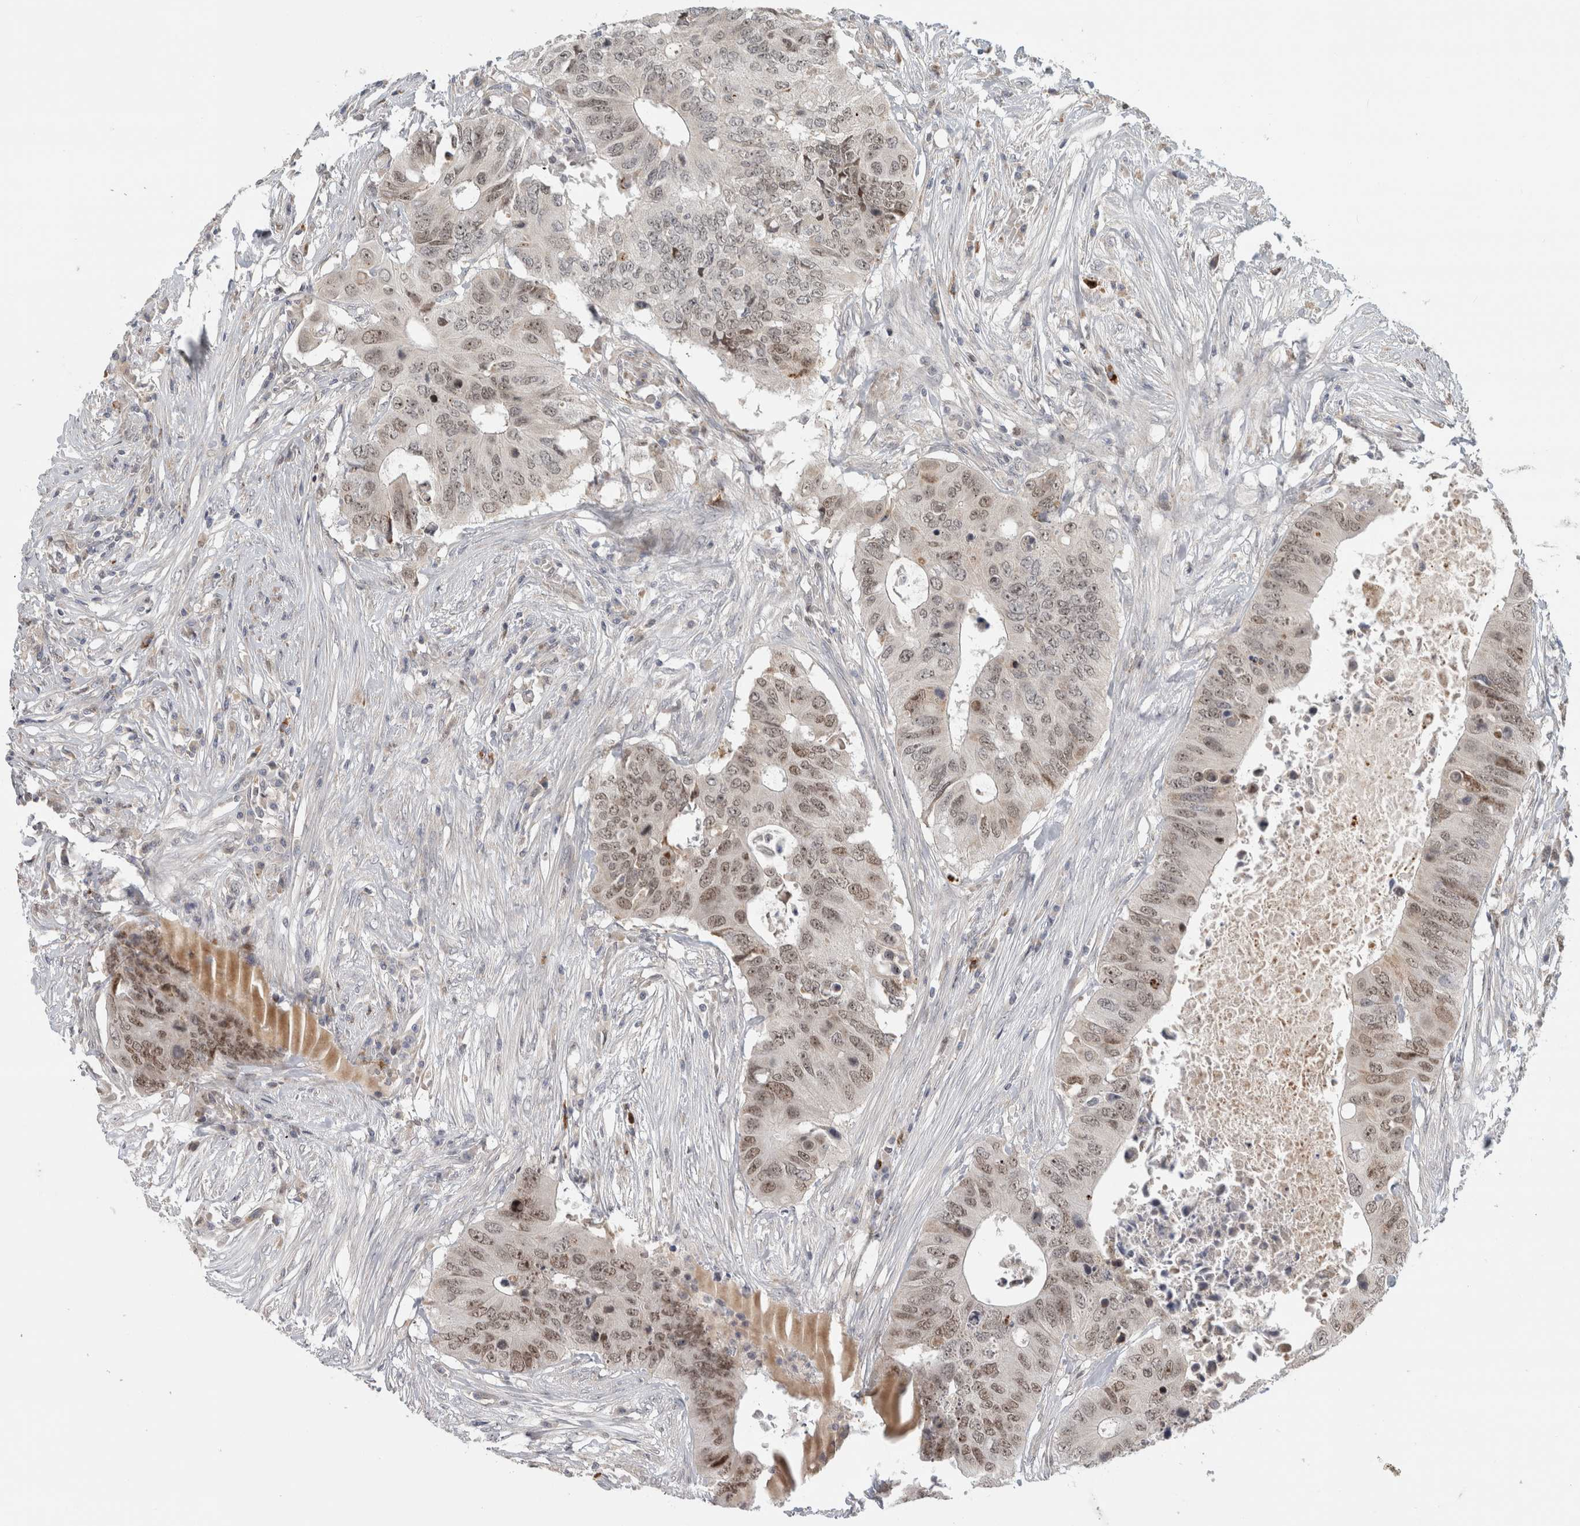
{"staining": {"intensity": "weak", "quantity": ">75%", "location": "nuclear"}, "tissue": "colorectal cancer", "cell_type": "Tumor cells", "image_type": "cancer", "snomed": [{"axis": "morphology", "description": "Adenocarcinoma, NOS"}, {"axis": "topography", "description": "Colon"}], "caption": "Immunohistochemistry (IHC) histopathology image of human adenocarcinoma (colorectal) stained for a protein (brown), which exhibits low levels of weak nuclear expression in about >75% of tumor cells.", "gene": "INSRR", "patient": {"sex": "male", "age": 71}}